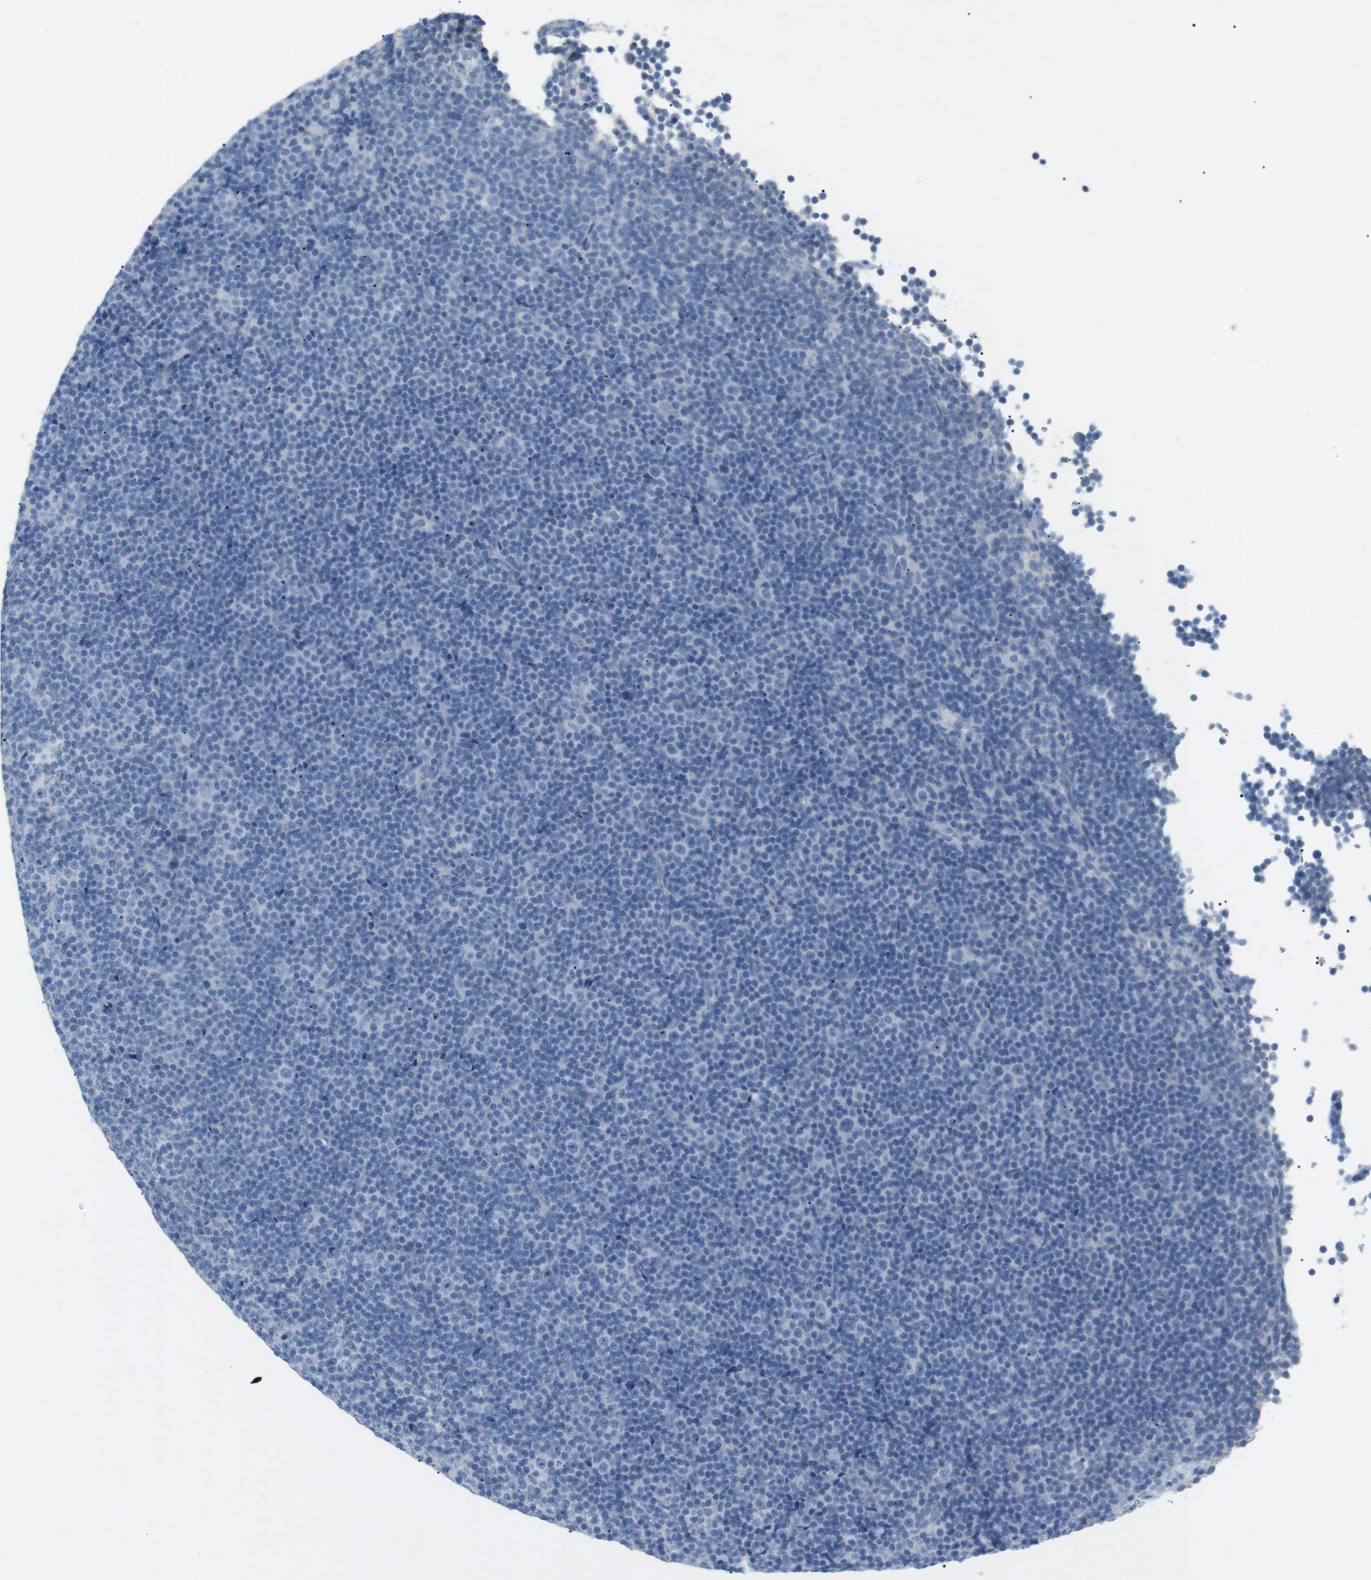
{"staining": {"intensity": "negative", "quantity": "none", "location": "none"}, "tissue": "lymphoma", "cell_type": "Tumor cells", "image_type": "cancer", "snomed": [{"axis": "morphology", "description": "Malignant lymphoma, non-Hodgkin's type, Low grade"}, {"axis": "topography", "description": "Lymph node"}], "caption": "Immunohistochemistry (IHC) of malignant lymphoma, non-Hodgkin's type (low-grade) demonstrates no staining in tumor cells.", "gene": "SALL4", "patient": {"sex": "female", "age": 67}}